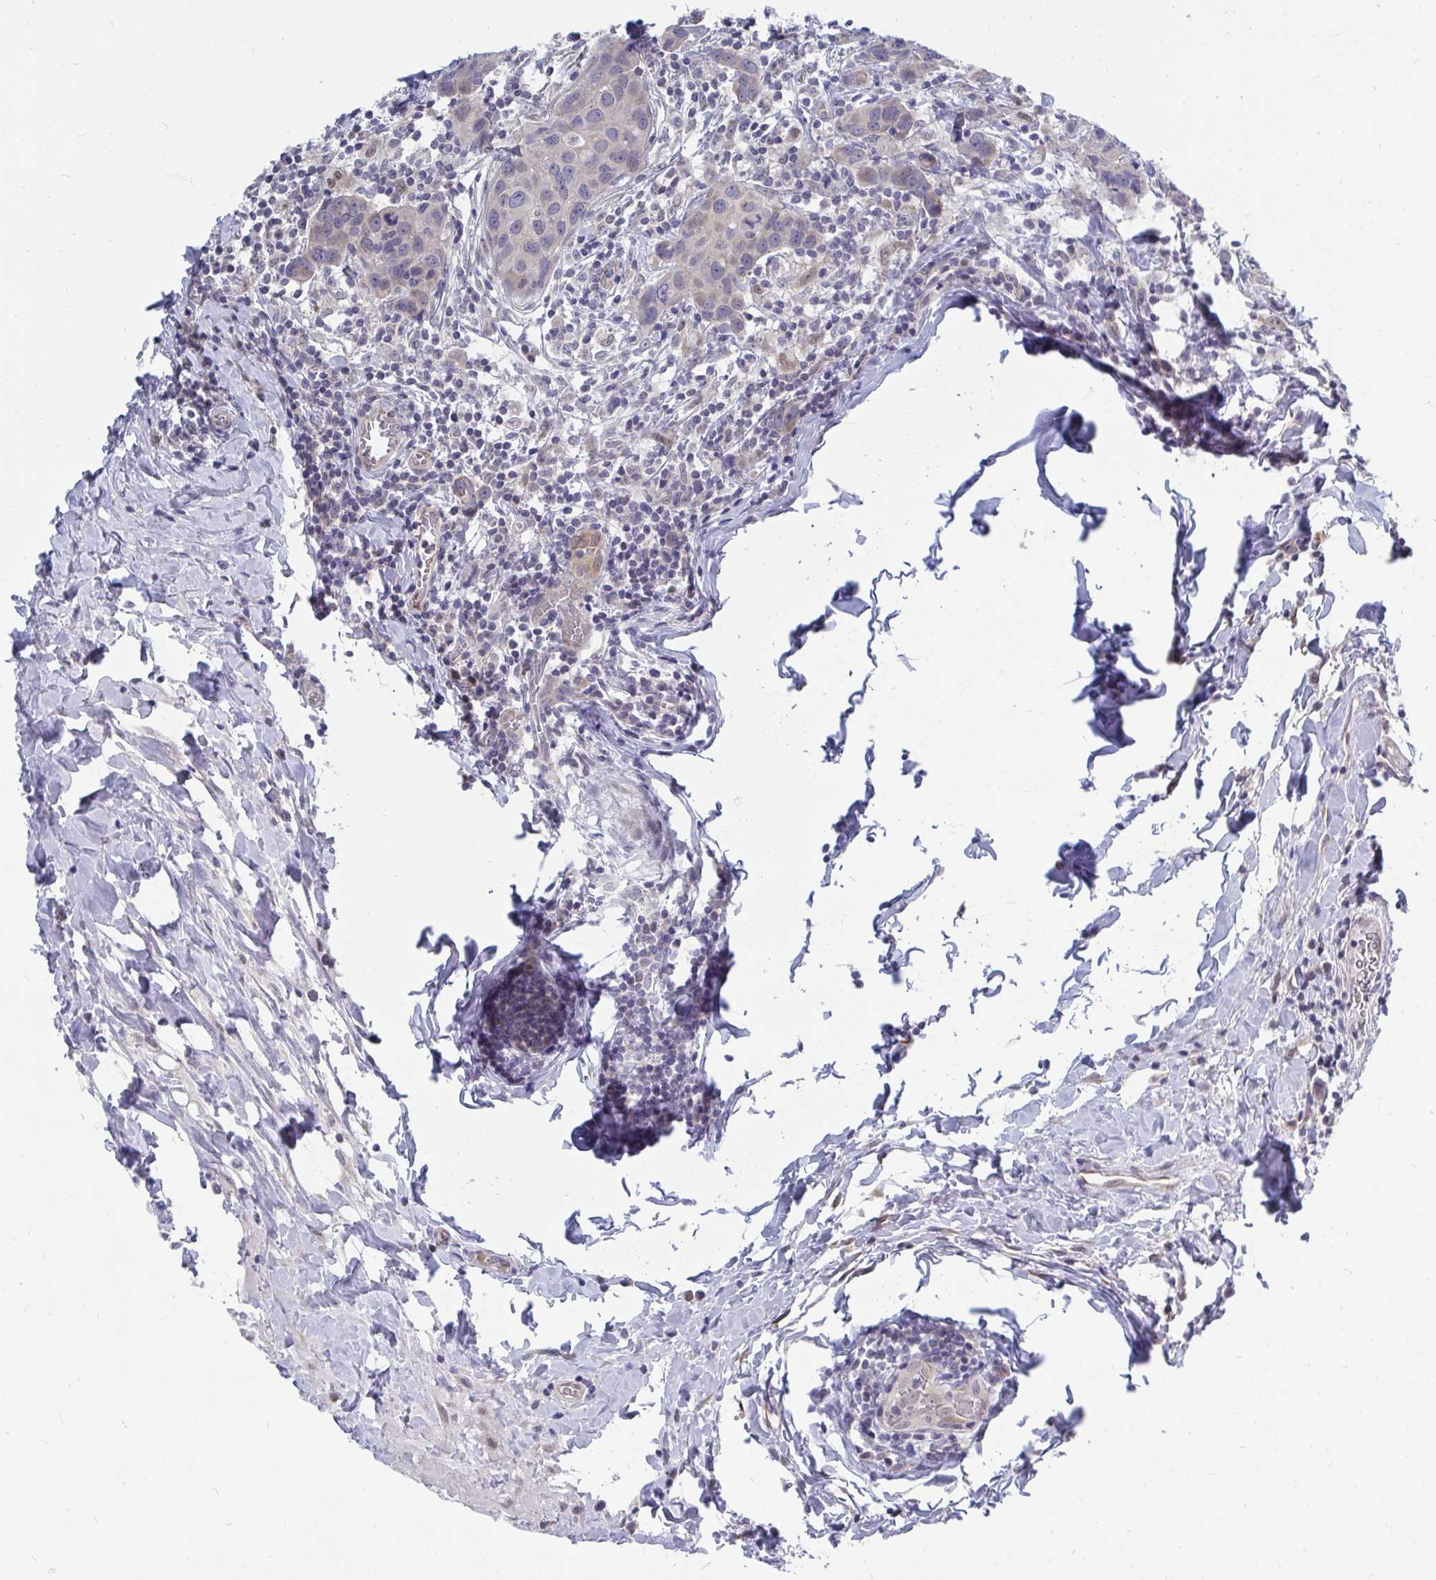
{"staining": {"intensity": "negative", "quantity": "none", "location": "none"}, "tissue": "breast cancer", "cell_type": "Tumor cells", "image_type": "cancer", "snomed": [{"axis": "morphology", "description": "Duct carcinoma"}, {"axis": "topography", "description": "Breast"}], "caption": "IHC image of infiltrating ductal carcinoma (breast) stained for a protein (brown), which exhibits no positivity in tumor cells.", "gene": "MROH8", "patient": {"sex": "female", "age": 24}}